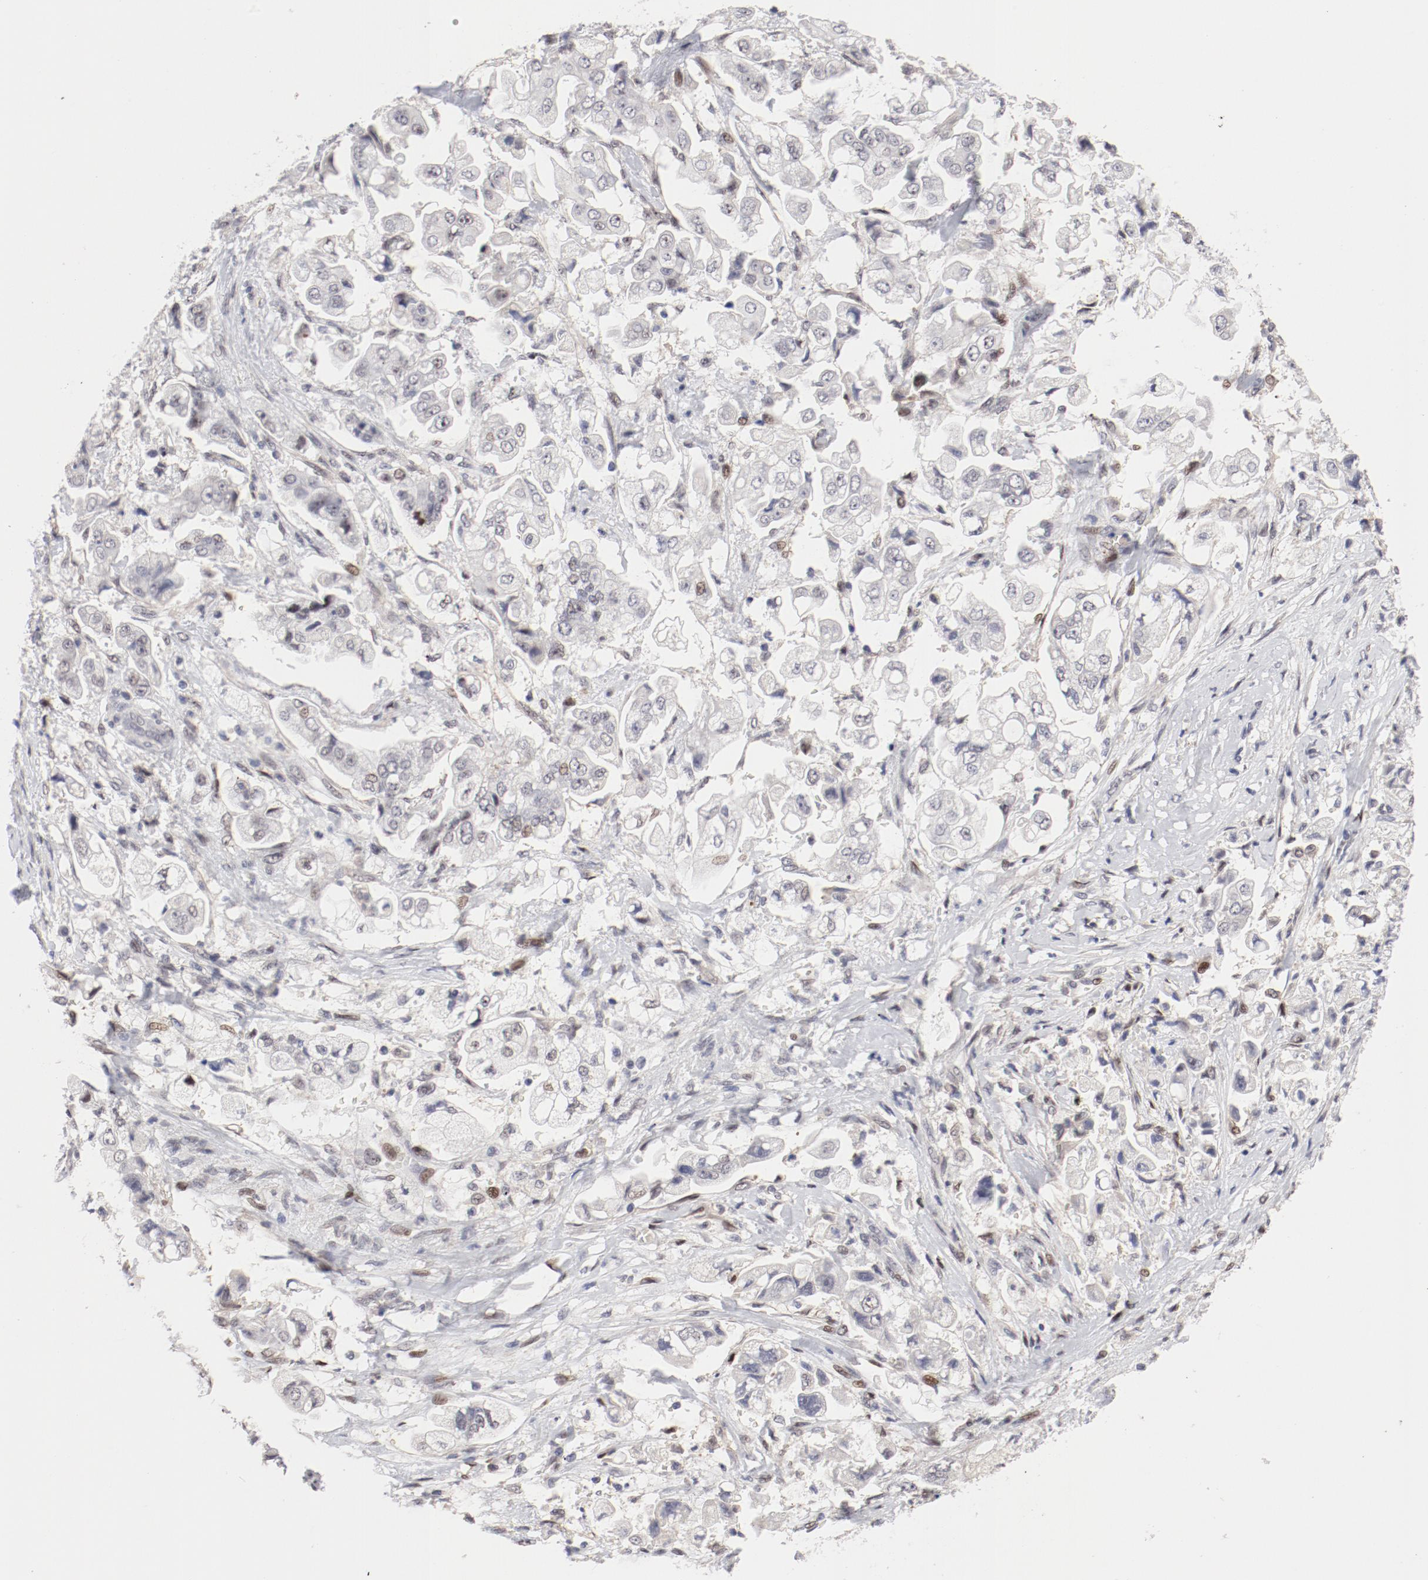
{"staining": {"intensity": "negative", "quantity": "none", "location": "none"}, "tissue": "stomach cancer", "cell_type": "Tumor cells", "image_type": "cancer", "snomed": [{"axis": "morphology", "description": "Adenocarcinoma, NOS"}, {"axis": "topography", "description": "Stomach"}], "caption": "The IHC photomicrograph has no significant expression in tumor cells of stomach adenocarcinoma tissue. (Brightfield microscopy of DAB immunohistochemistry at high magnification).", "gene": "FSCB", "patient": {"sex": "male", "age": 62}}